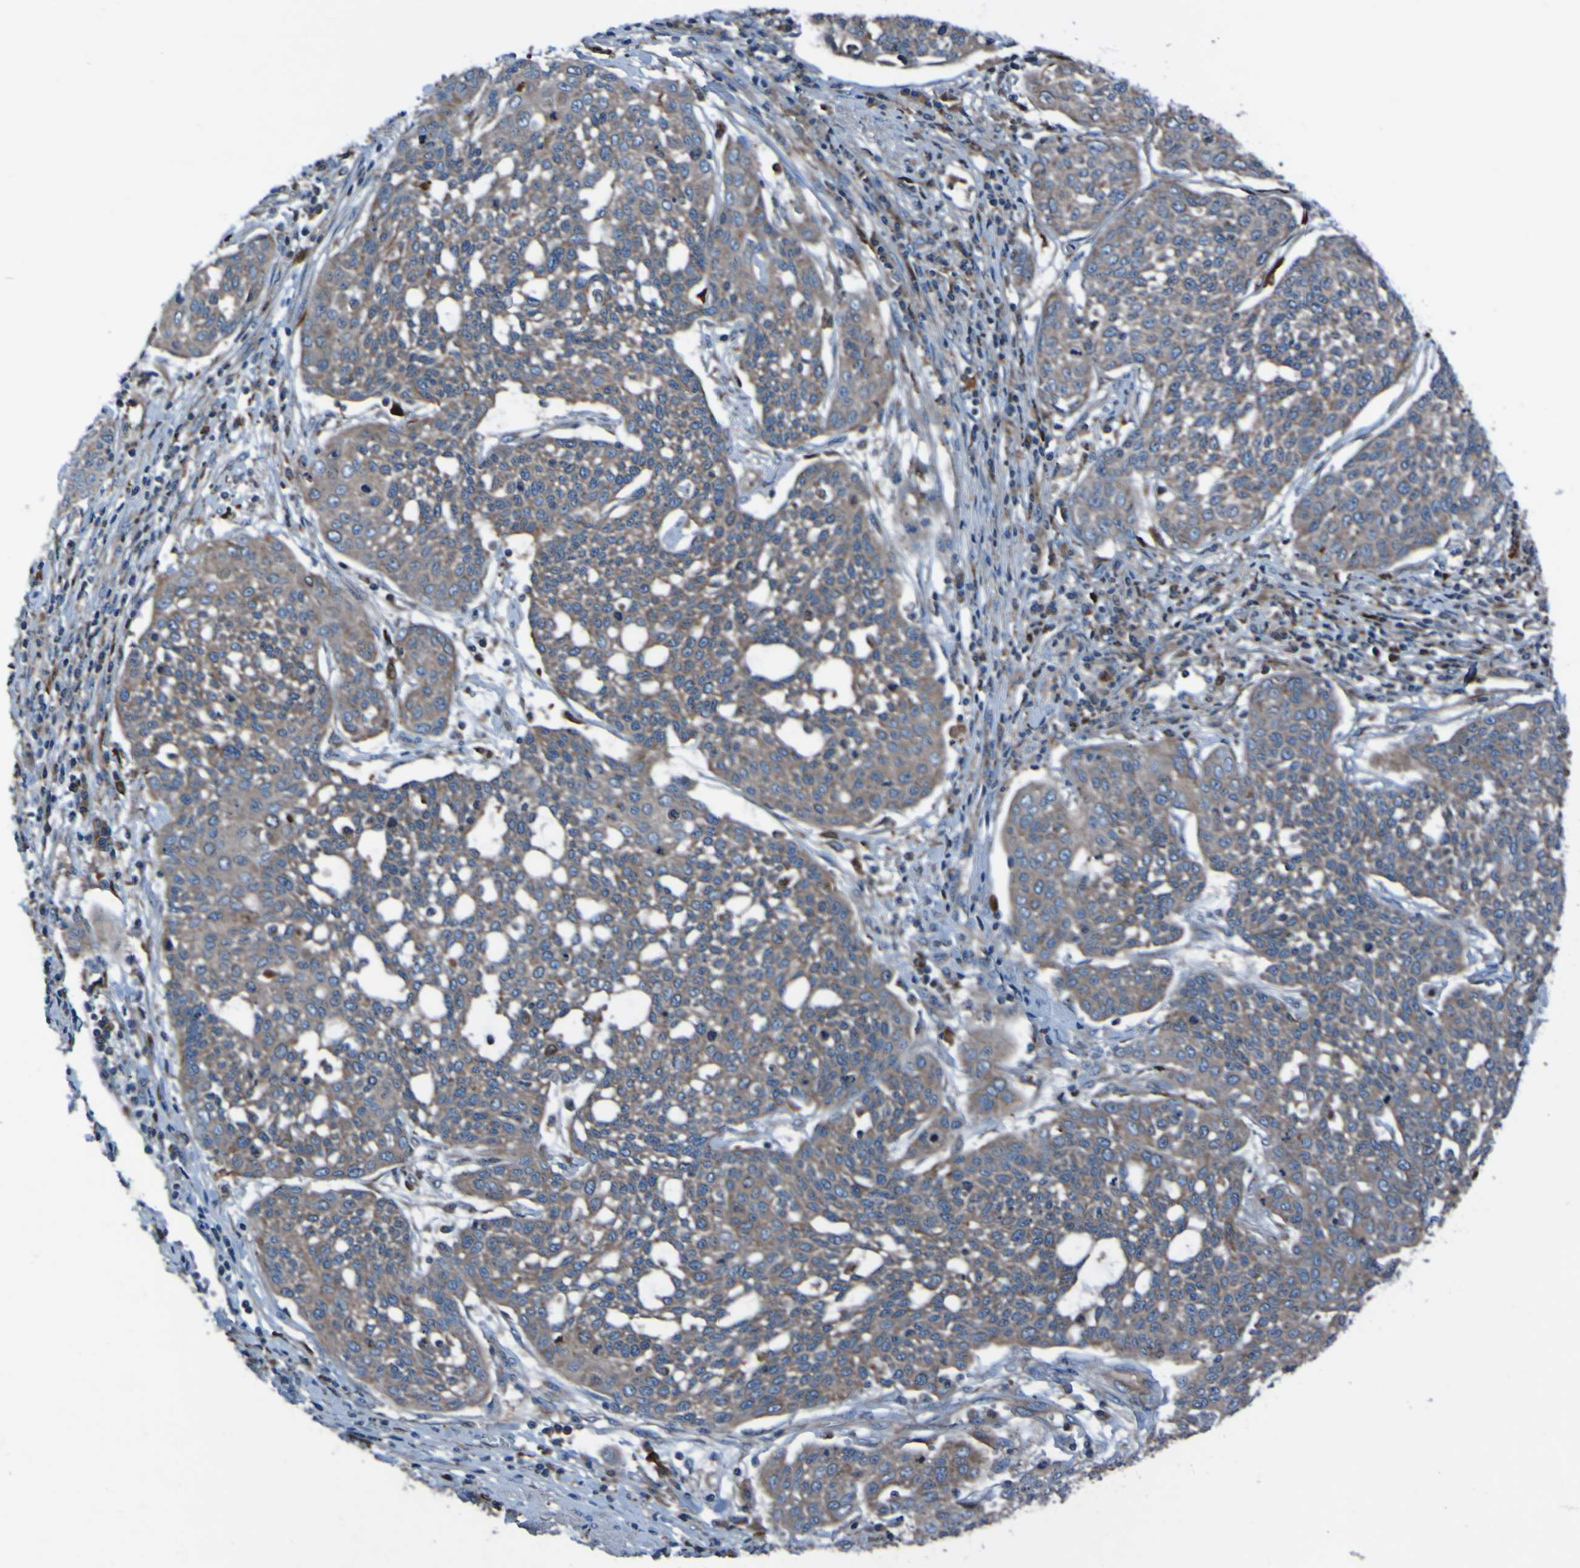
{"staining": {"intensity": "moderate", "quantity": ">75%", "location": "cytoplasmic/membranous"}, "tissue": "cervical cancer", "cell_type": "Tumor cells", "image_type": "cancer", "snomed": [{"axis": "morphology", "description": "Squamous cell carcinoma, NOS"}, {"axis": "topography", "description": "Cervix"}], "caption": "Squamous cell carcinoma (cervical) tissue displays moderate cytoplasmic/membranous staining in about >75% of tumor cells (brown staining indicates protein expression, while blue staining denotes nuclei).", "gene": "RAB5B", "patient": {"sex": "female", "age": 34}}